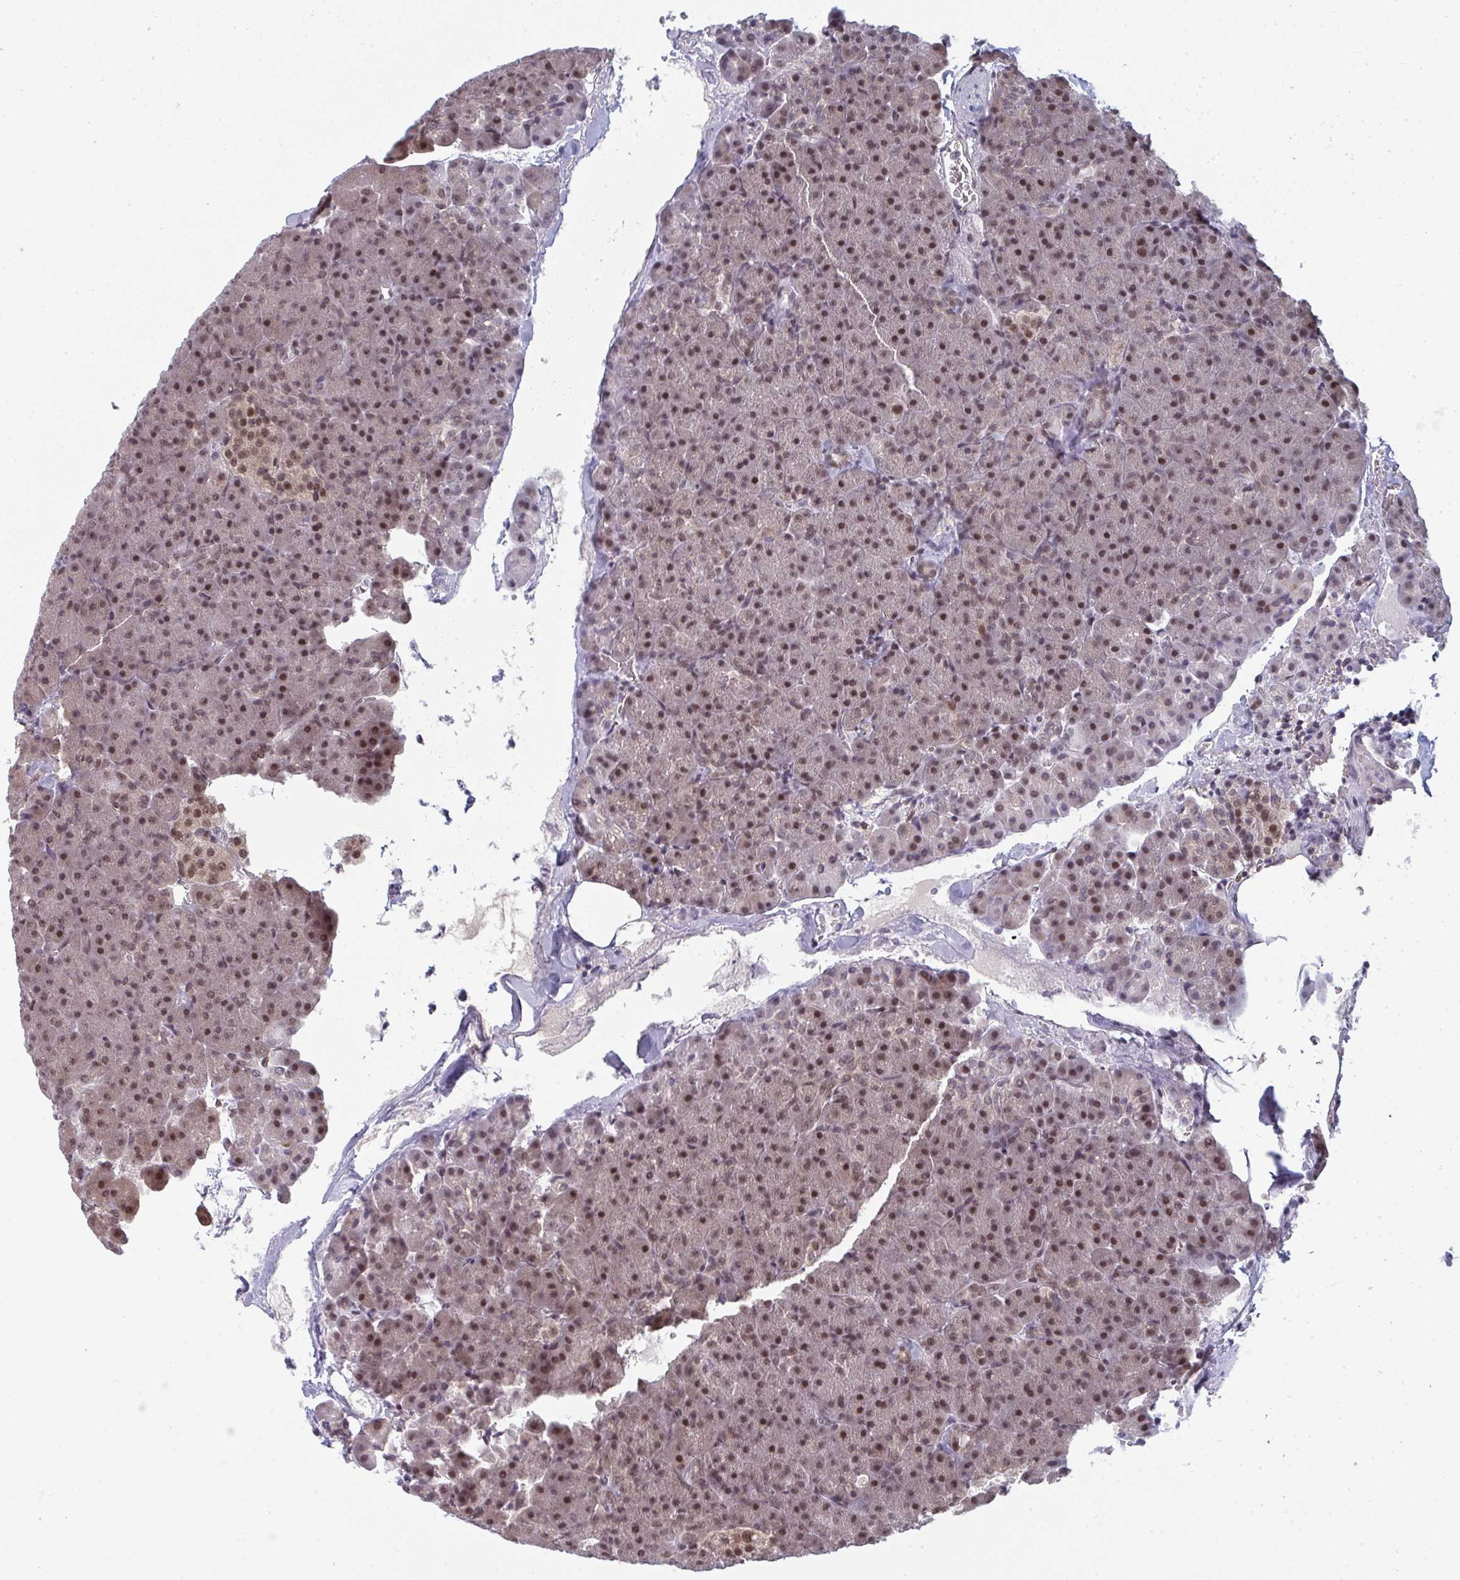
{"staining": {"intensity": "moderate", "quantity": ">75%", "location": "nuclear"}, "tissue": "pancreas", "cell_type": "Exocrine glandular cells", "image_type": "normal", "snomed": [{"axis": "morphology", "description": "Normal tissue, NOS"}, {"axis": "topography", "description": "Pancreas"}], "caption": "Brown immunohistochemical staining in benign pancreas displays moderate nuclear positivity in approximately >75% of exocrine glandular cells.", "gene": "ATF1", "patient": {"sex": "female", "age": 74}}